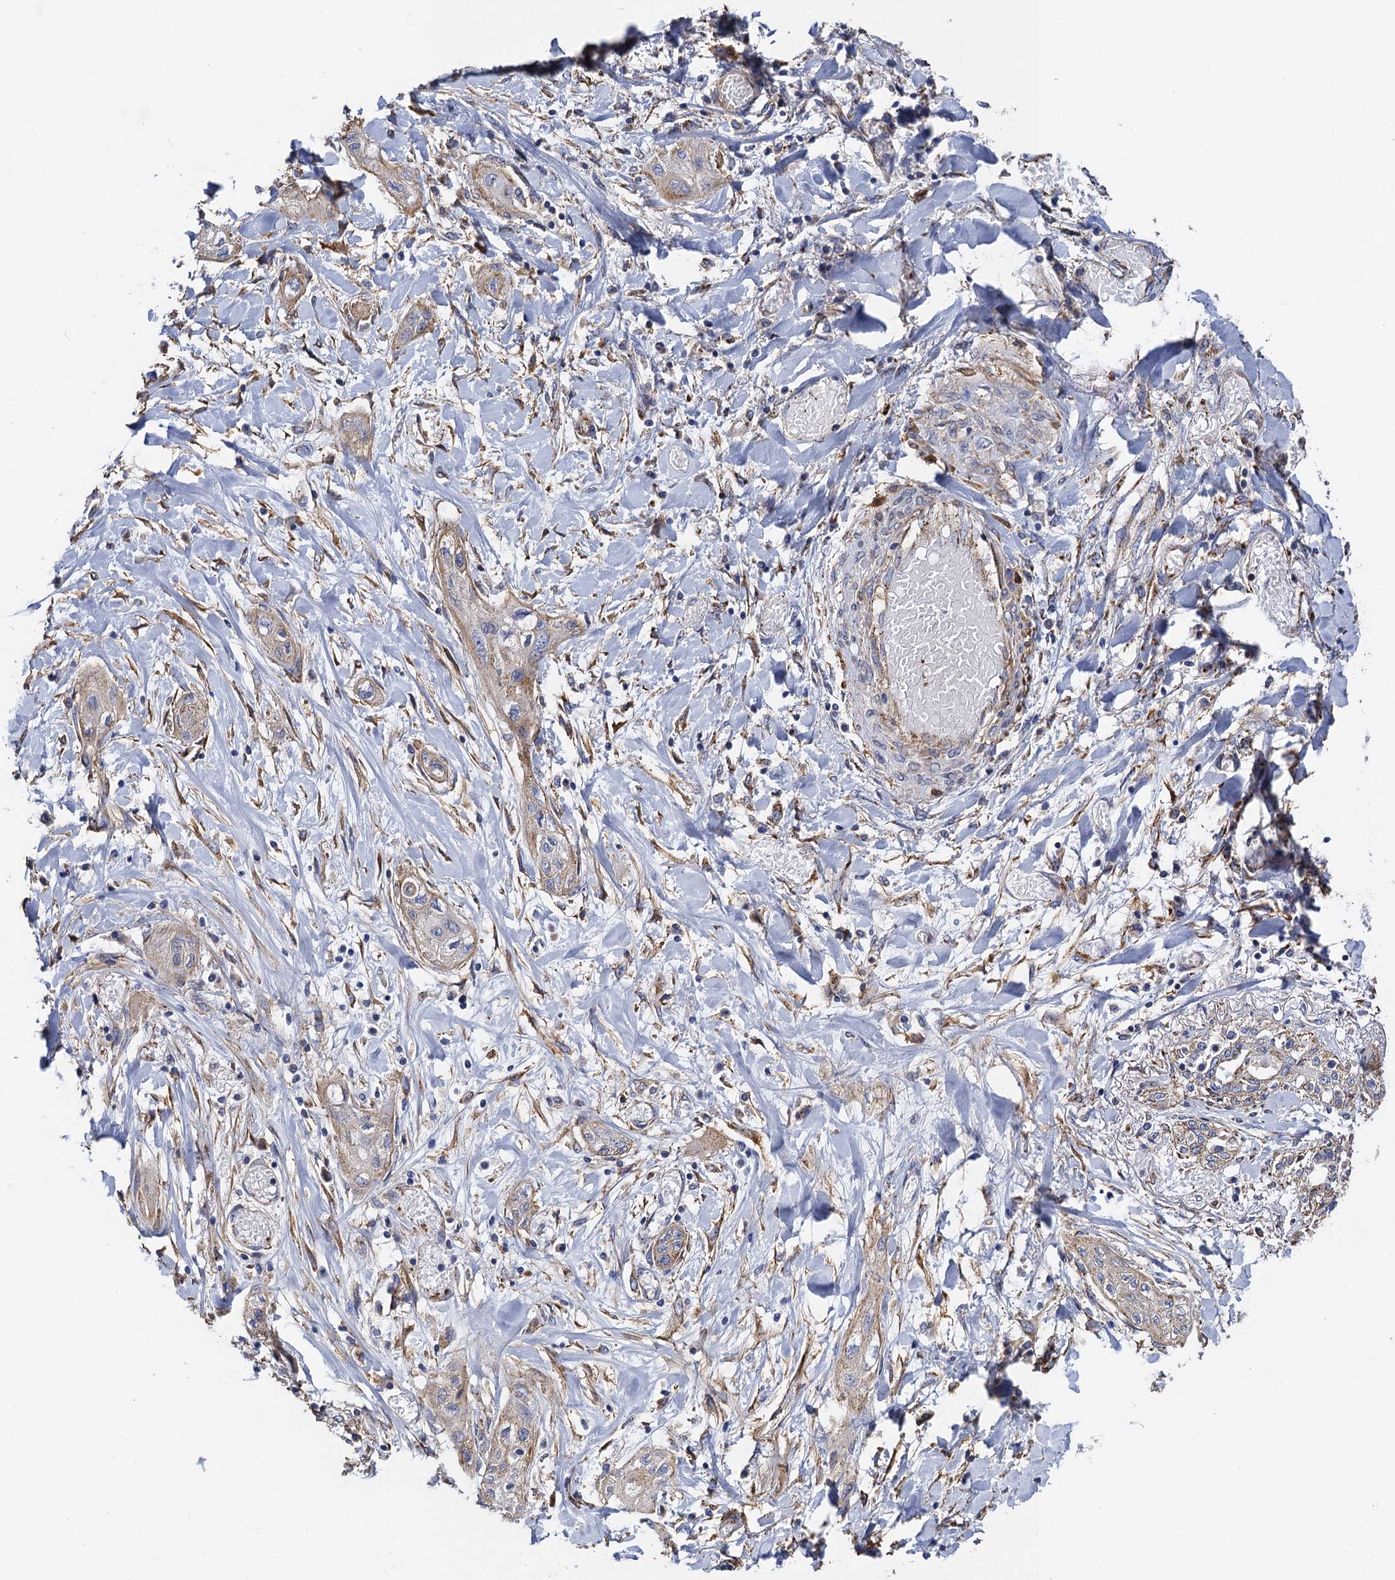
{"staining": {"intensity": "weak", "quantity": "<25%", "location": "cytoplasmic/membranous"}, "tissue": "lung cancer", "cell_type": "Tumor cells", "image_type": "cancer", "snomed": [{"axis": "morphology", "description": "Squamous cell carcinoma, NOS"}, {"axis": "topography", "description": "Lung"}], "caption": "A high-resolution micrograph shows IHC staining of lung squamous cell carcinoma, which shows no significant staining in tumor cells.", "gene": "GCSH", "patient": {"sex": "female", "age": 47}}